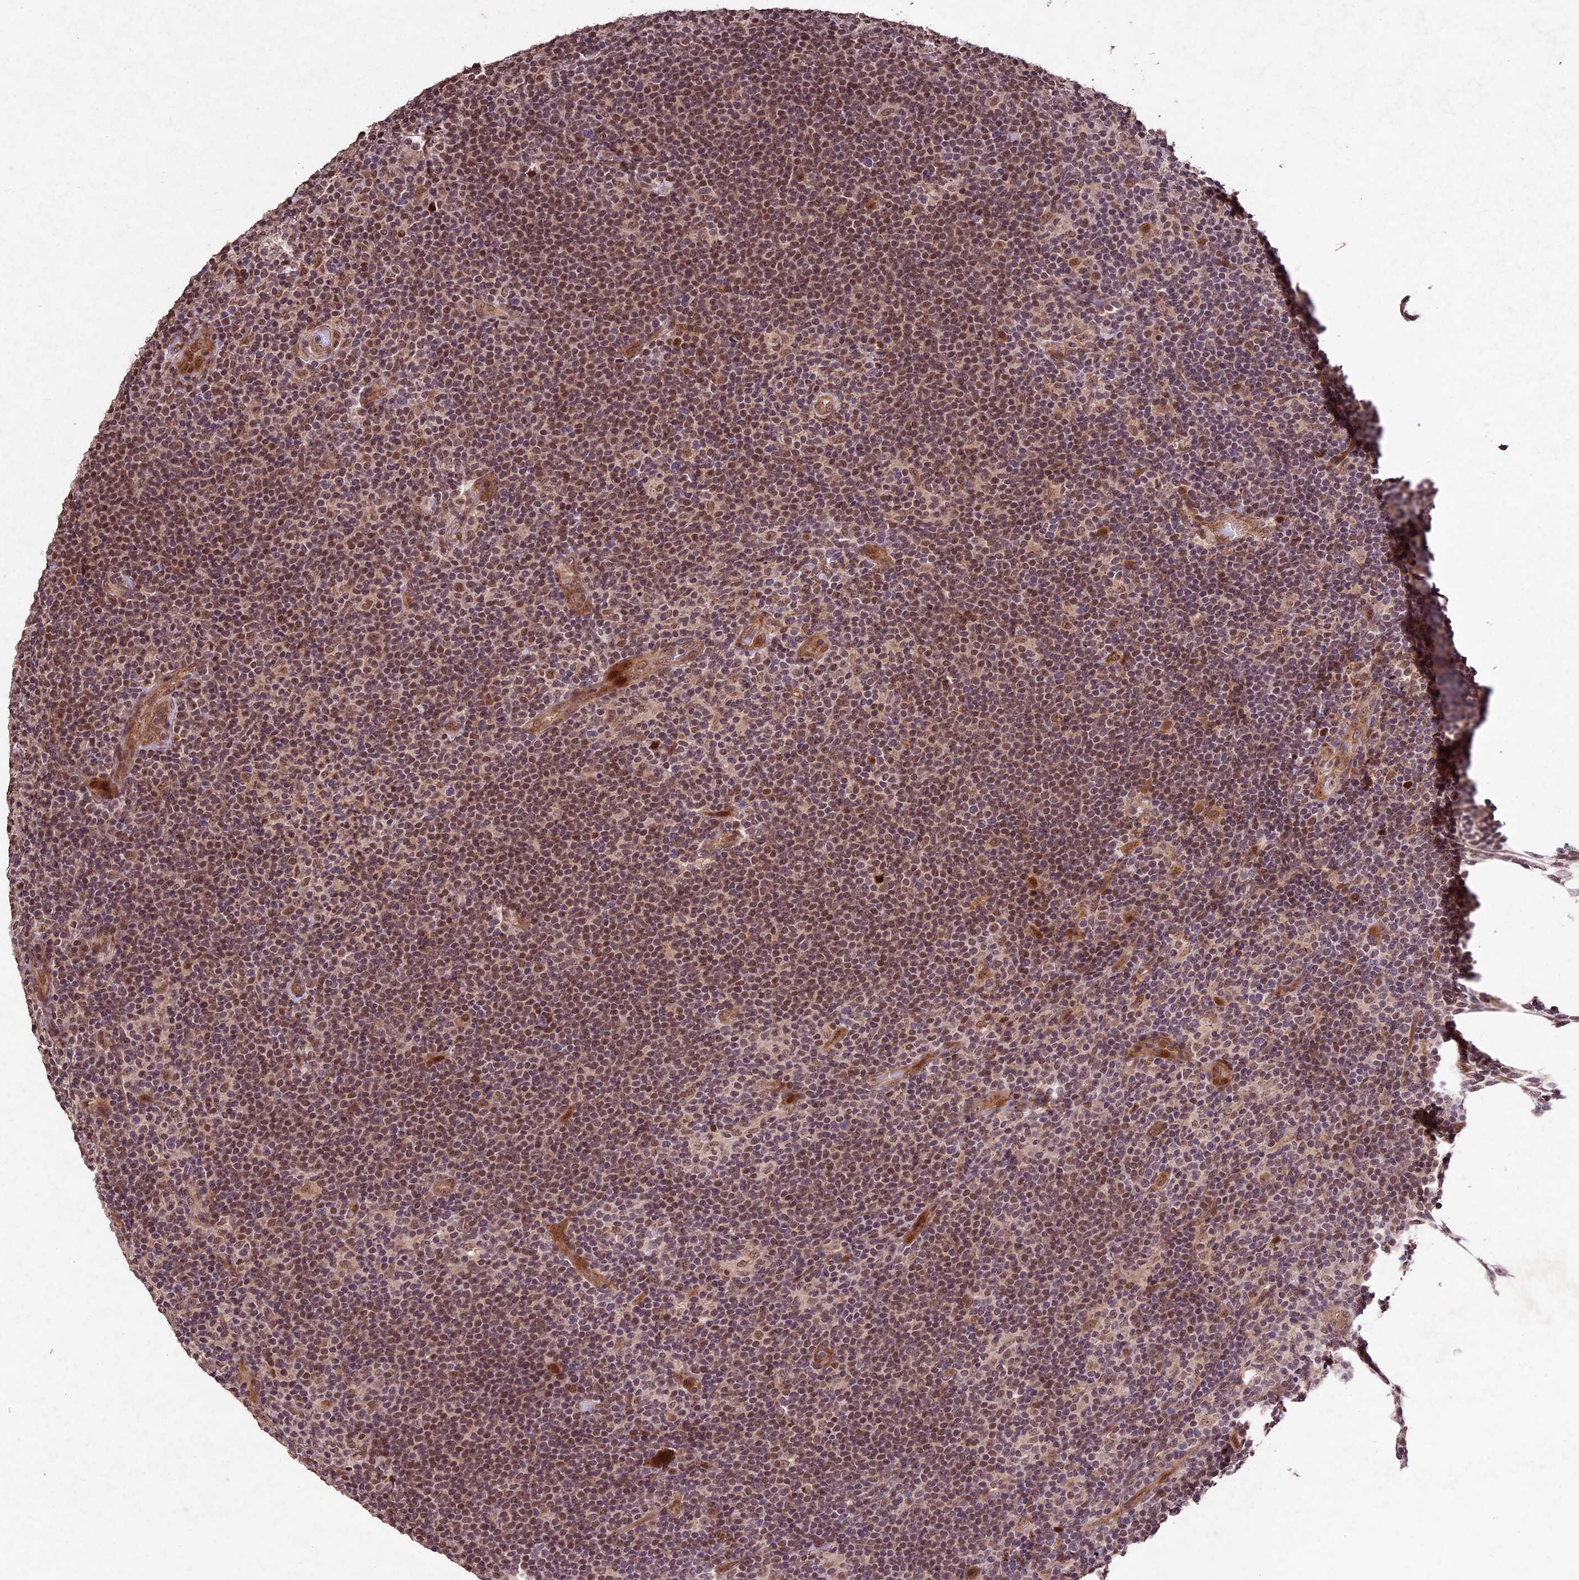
{"staining": {"intensity": "moderate", "quantity": "<25%", "location": "cytoplasmic/membranous,nuclear"}, "tissue": "lymphoma", "cell_type": "Tumor cells", "image_type": "cancer", "snomed": [{"axis": "morphology", "description": "Hodgkin's disease, NOS"}, {"axis": "topography", "description": "Lymph node"}], "caption": "Immunohistochemical staining of Hodgkin's disease displays low levels of moderate cytoplasmic/membranous and nuclear protein staining in about <25% of tumor cells.", "gene": "CDKN2AIP", "patient": {"sex": "female", "age": 57}}